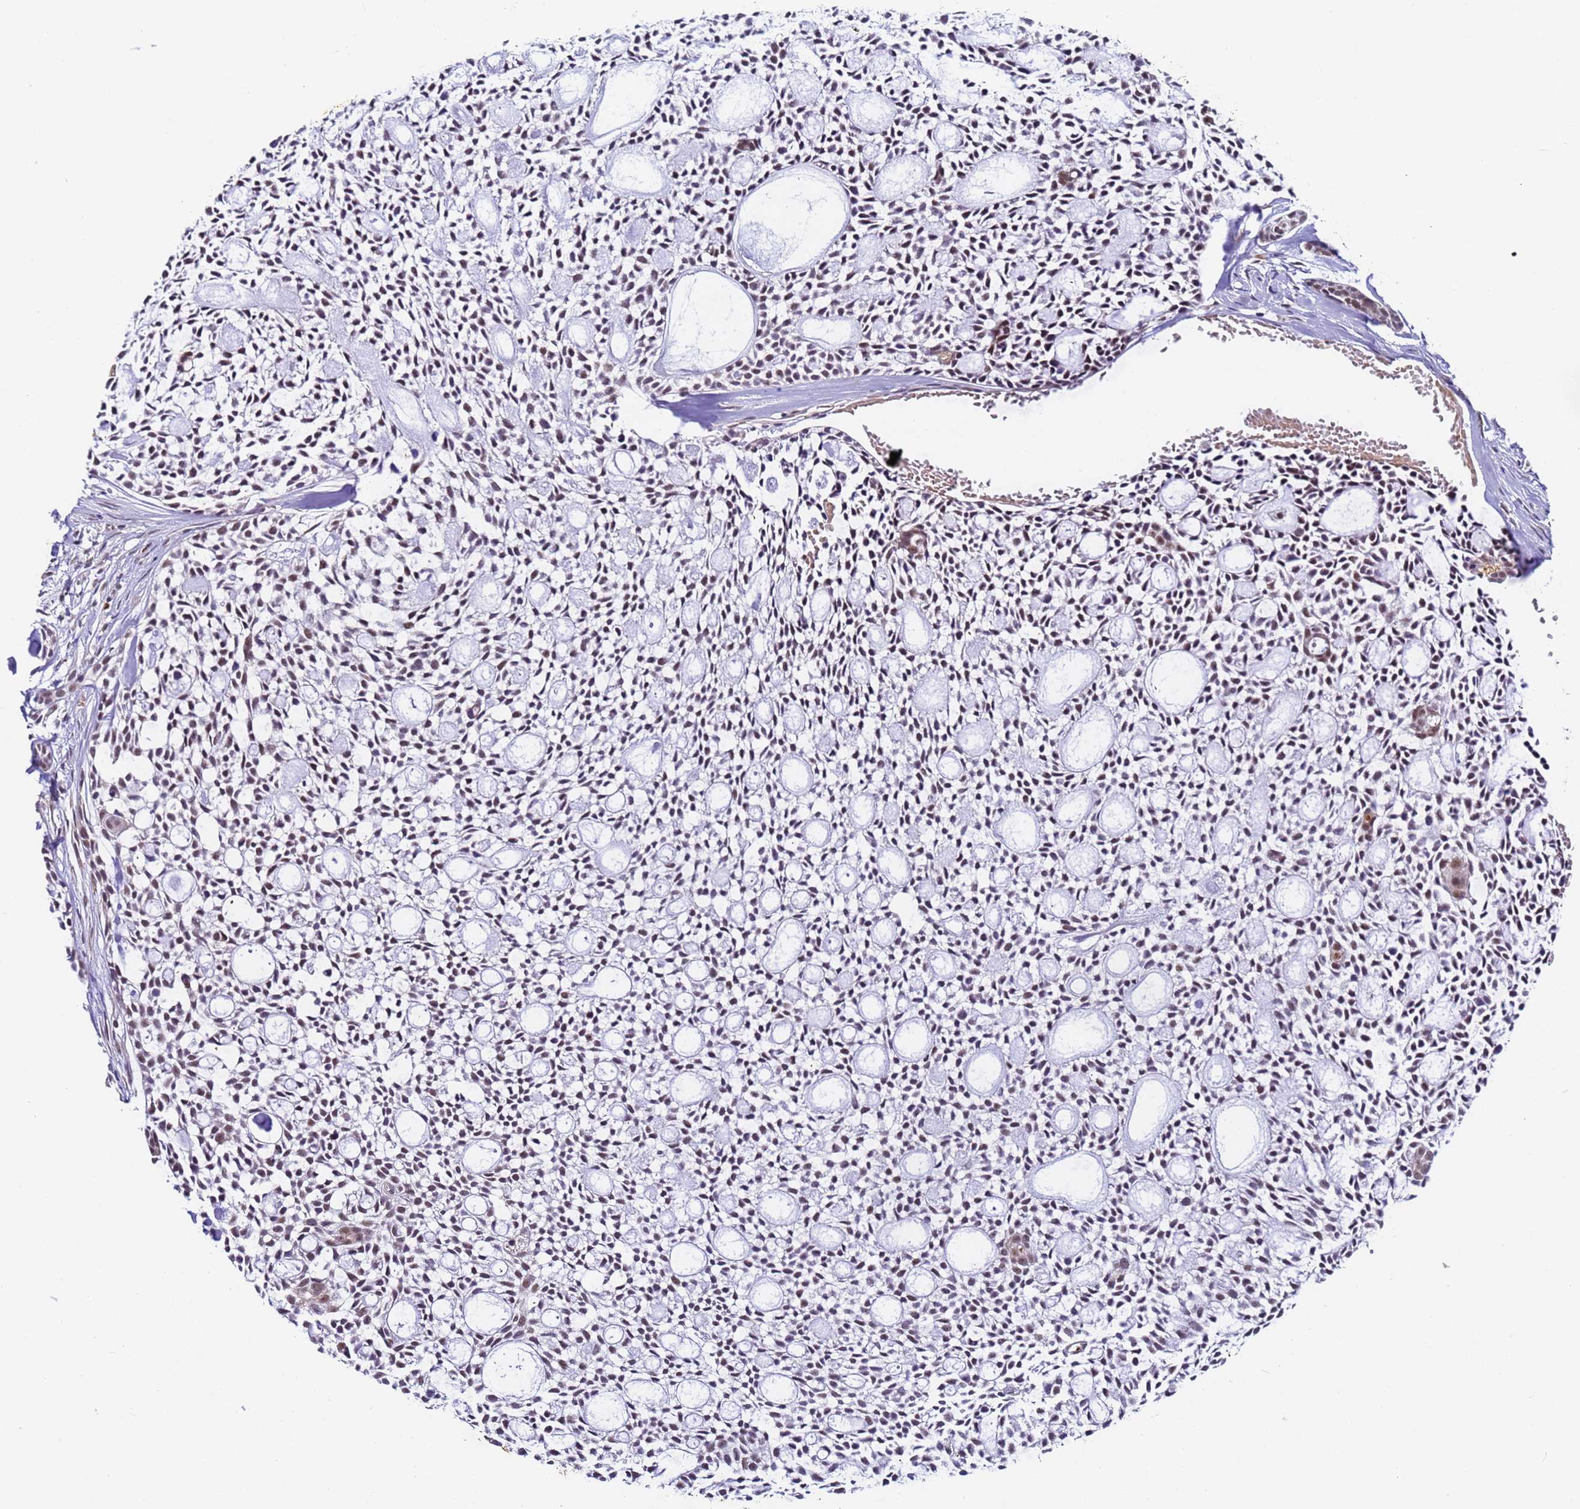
{"staining": {"intensity": "moderate", "quantity": "<25%", "location": "nuclear"}, "tissue": "head and neck cancer", "cell_type": "Tumor cells", "image_type": "cancer", "snomed": [{"axis": "morphology", "description": "Adenocarcinoma, NOS"}, {"axis": "topography", "description": "Subcutis"}, {"axis": "topography", "description": "Head-Neck"}], "caption": "Tumor cells demonstrate moderate nuclear staining in approximately <25% of cells in adenocarcinoma (head and neck). (brown staining indicates protein expression, while blue staining denotes nuclei).", "gene": "FNBP4", "patient": {"sex": "female", "age": 73}}